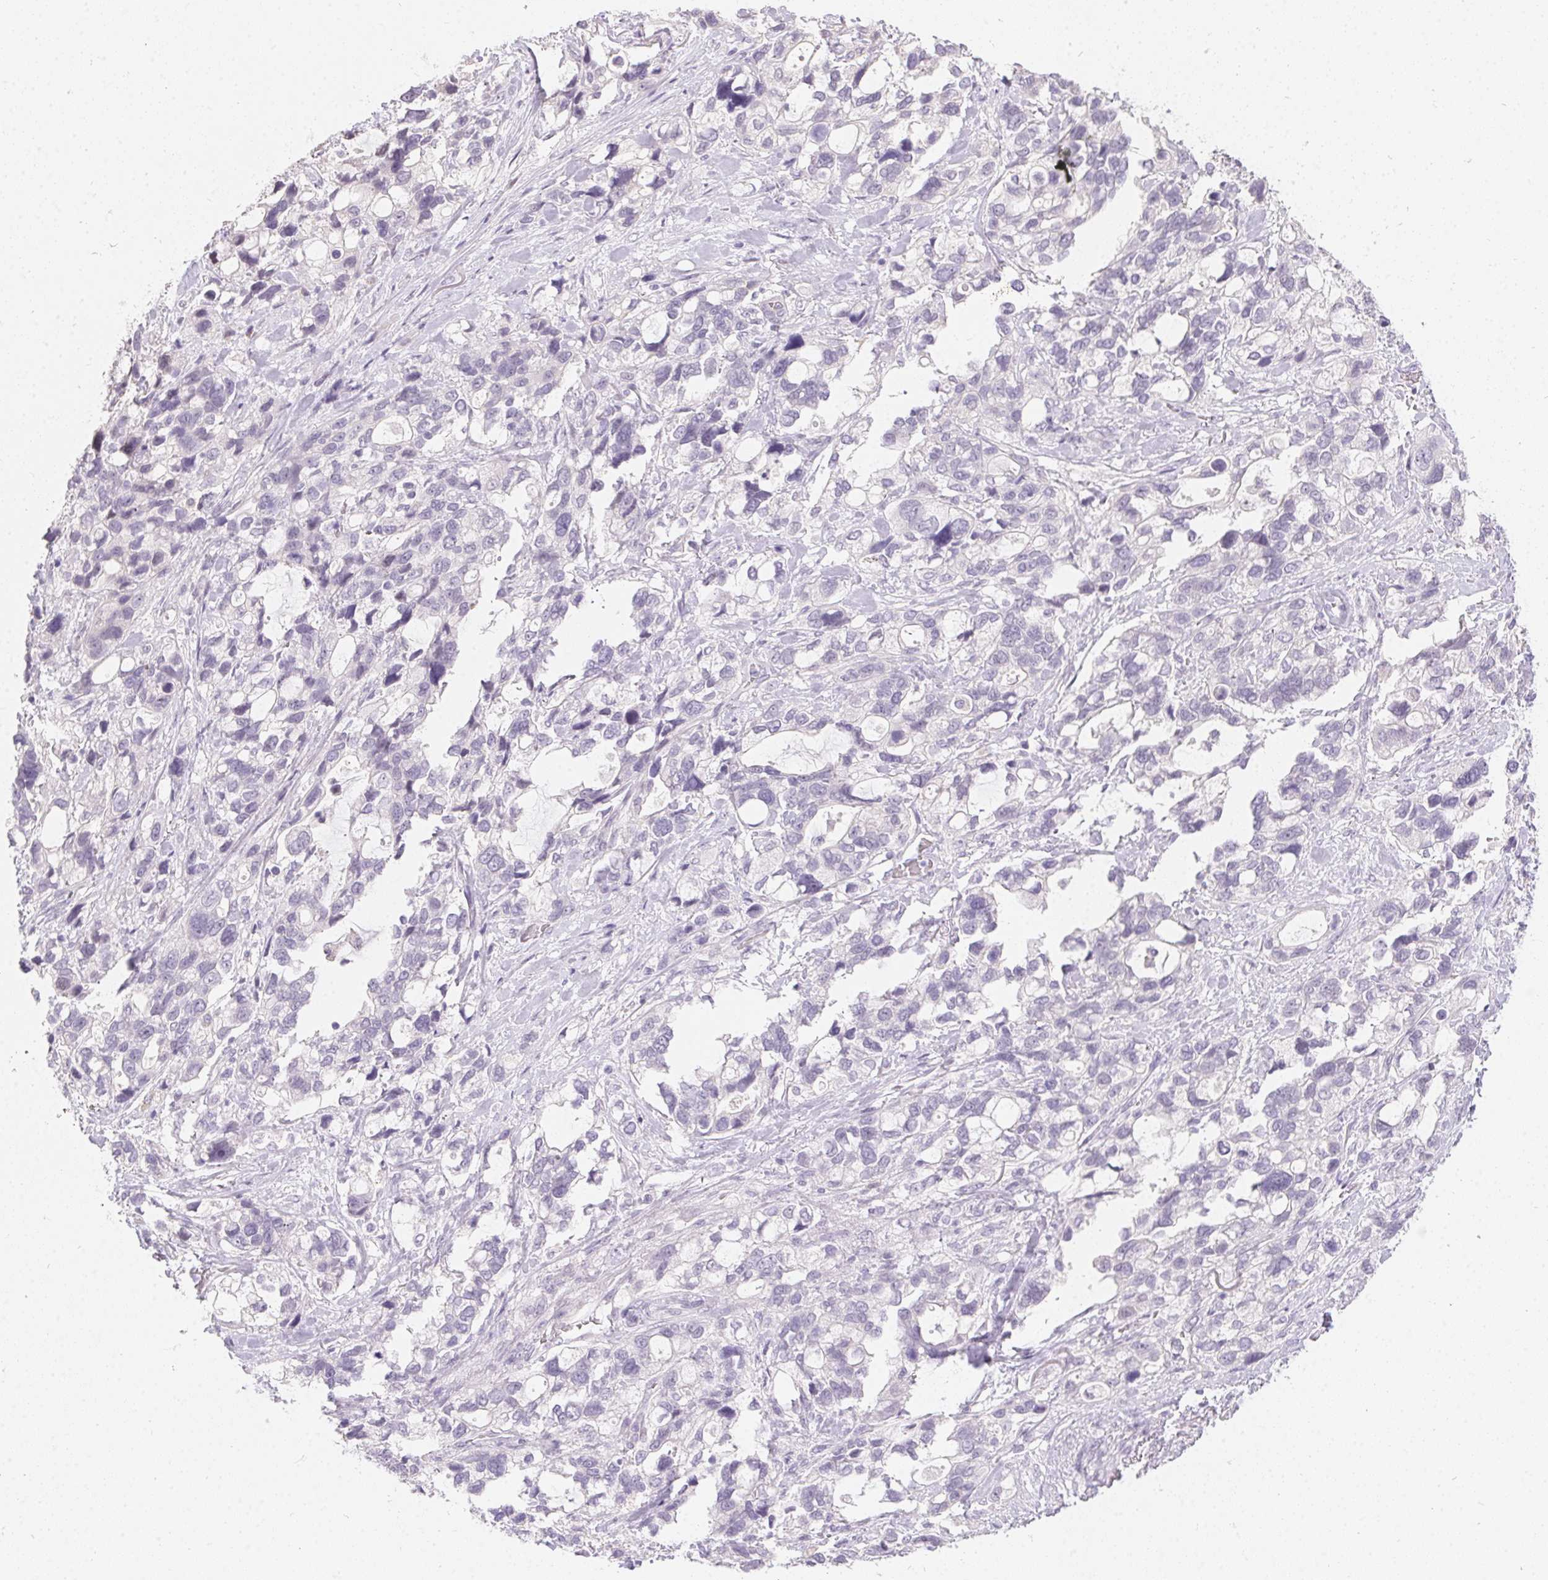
{"staining": {"intensity": "negative", "quantity": "none", "location": "none"}, "tissue": "stomach cancer", "cell_type": "Tumor cells", "image_type": "cancer", "snomed": [{"axis": "morphology", "description": "Adenocarcinoma, NOS"}, {"axis": "topography", "description": "Stomach, upper"}], "caption": "IHC of human stomach adenocarcinoma shows no staining in tumor cells.", "gene": "MORC1", "patient": {"sex": "female", "age": 81}}